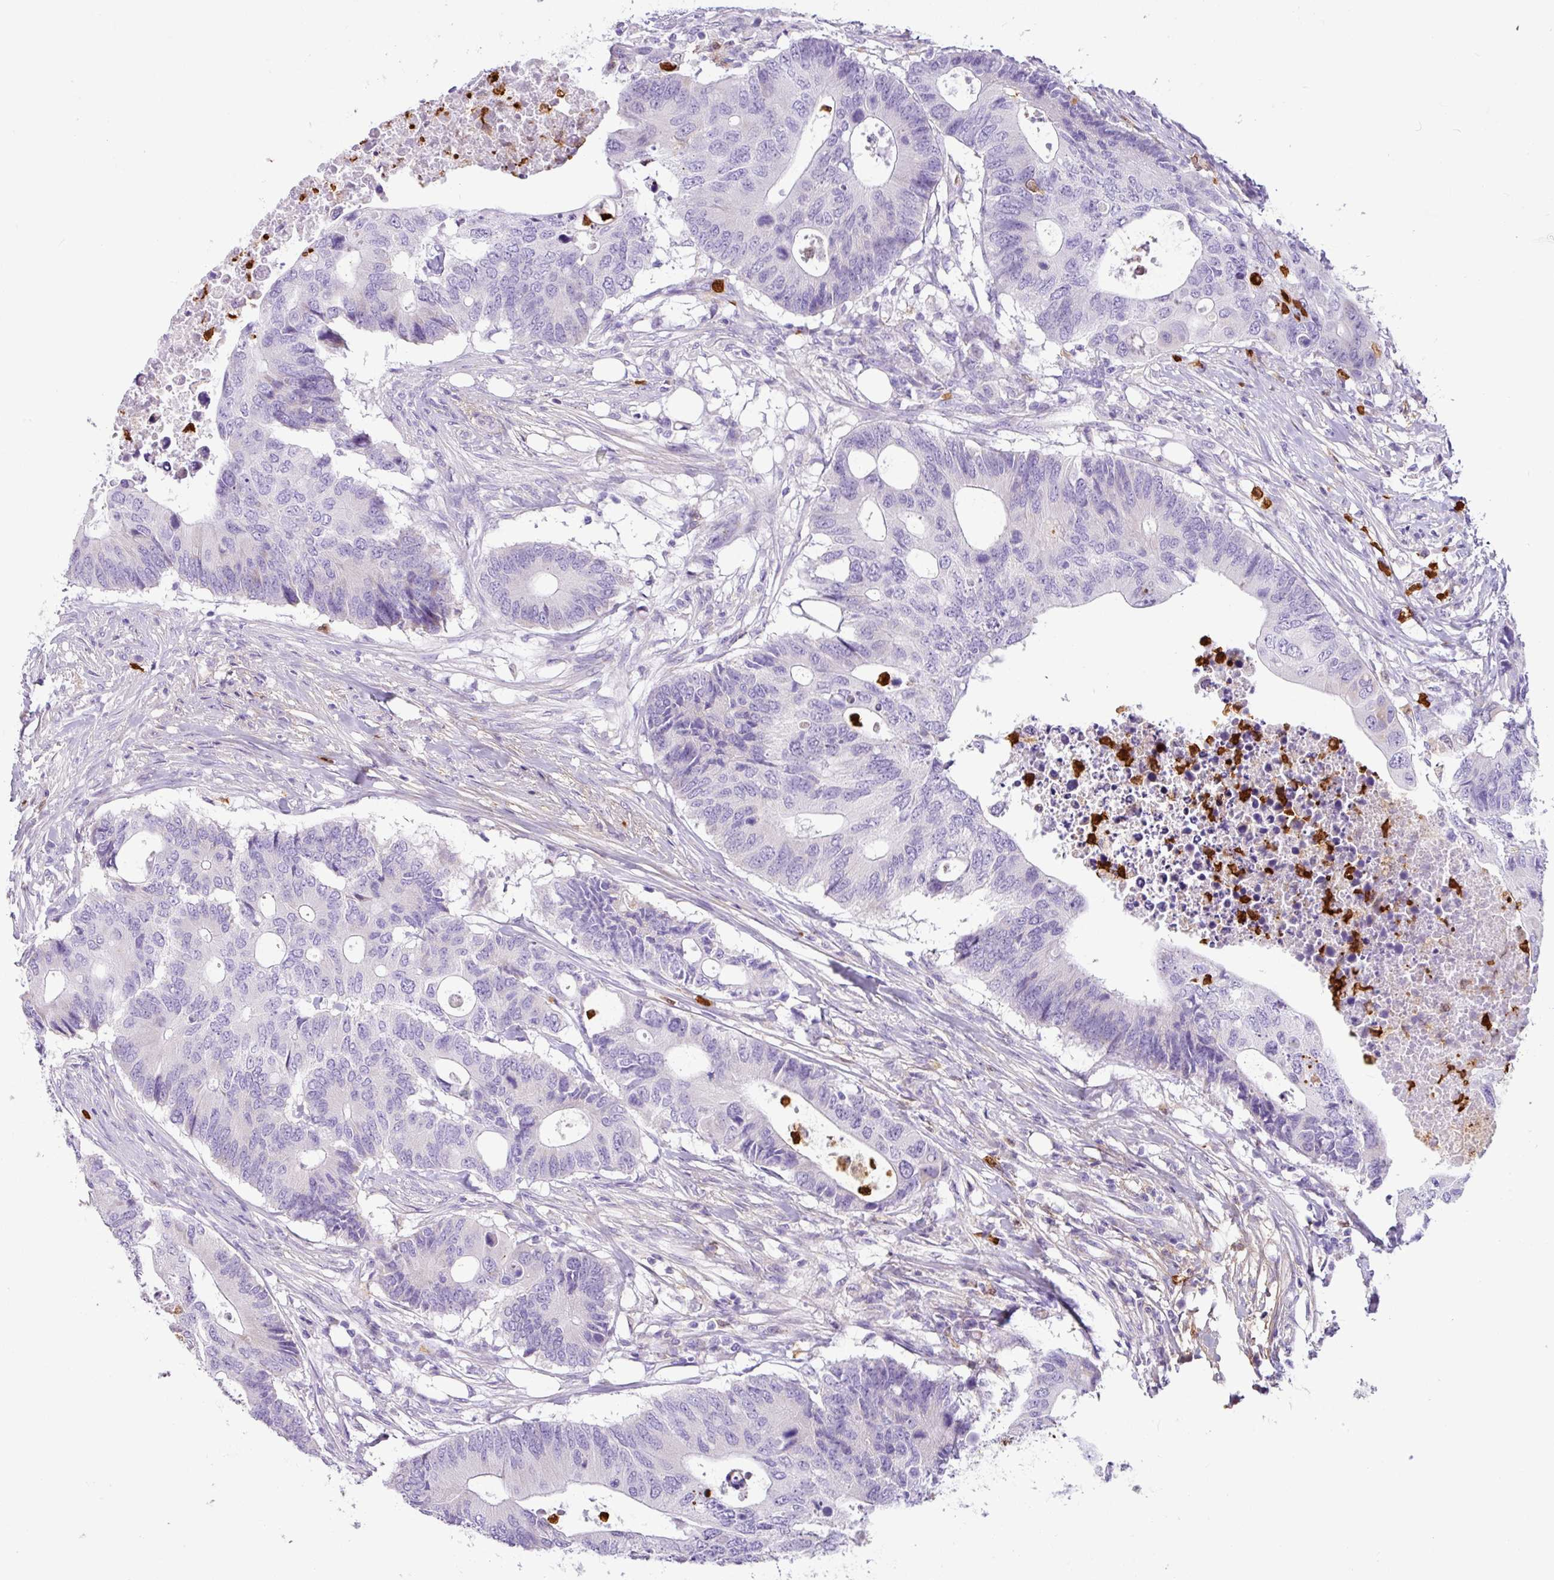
{"staining": {"intensity": "negative", "quantity": "none", "location": "none"}, "tissue": "colorectal cancer", "cell_type": "Tumor cells", "image_type": "cancer", "snomed": [{"axis": "morphology", "description": "Adenocarcinoma, NOS"}, {"axis": "topography", "description": "Colon"}], "caption": "Histopathology image shows no significant protein staining in tumor cells of colorectal cancer.", "gene": "SH2D3C", "patient": {"sex": "male", "age": 71}}